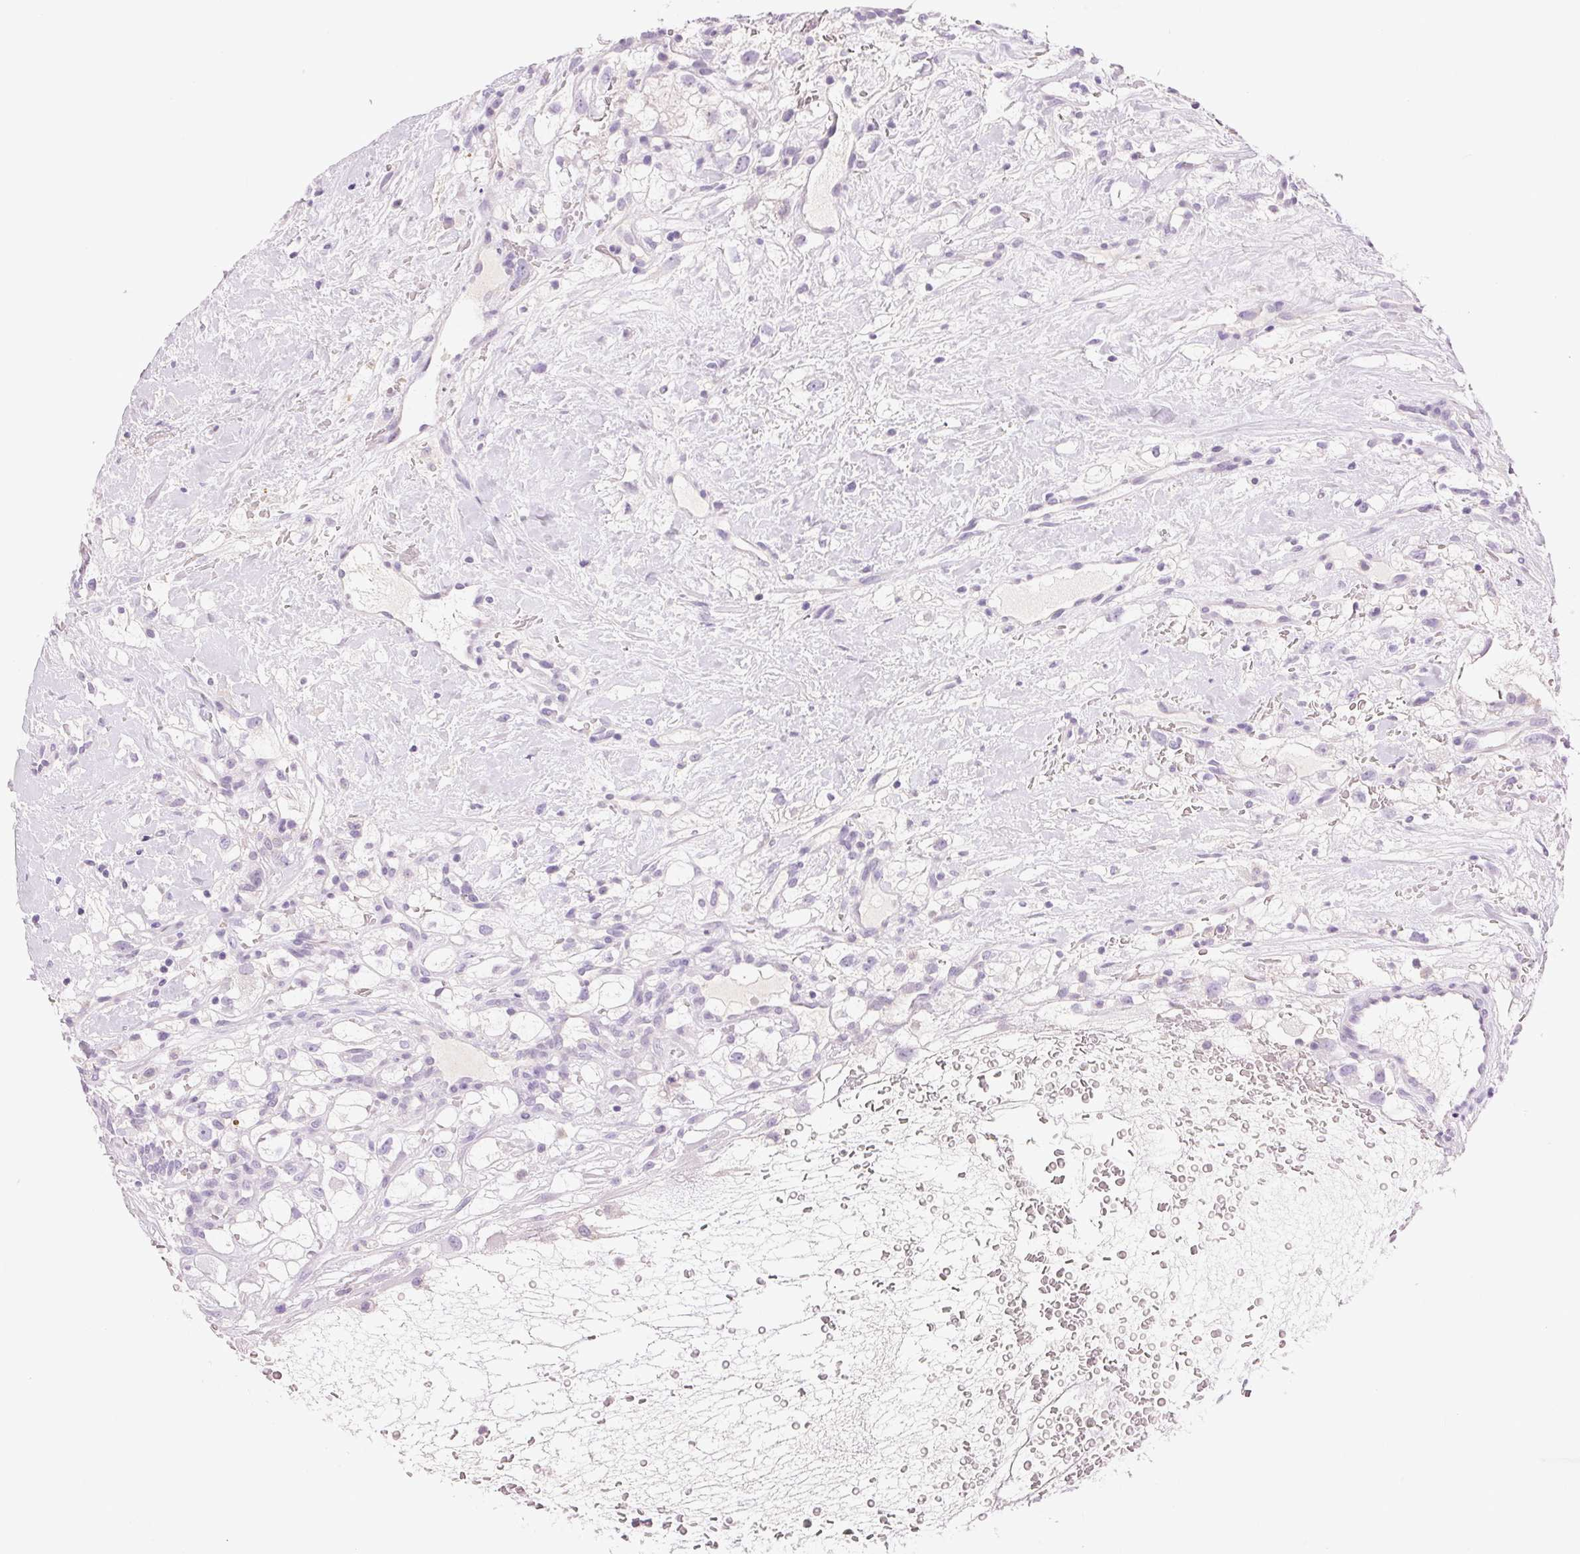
{"staining": {"intensity": "negative", "quantity": "none", "location": "none"}, "tissue": "renal cancer", "cell_type": "Tumor cells", "image_type": "cancer", "snomed": [{"axis": "morphology", "description": "Adenocarcinoma, NOS"}, {"axis": "topography", "description": "Kidney"}], "caption": "A micrograph of human adenocarcinoma (renal) is negative for staining in tumor cells.", "gene": "HSD17B2", "patient": {"sex": "male", "age": 59}}